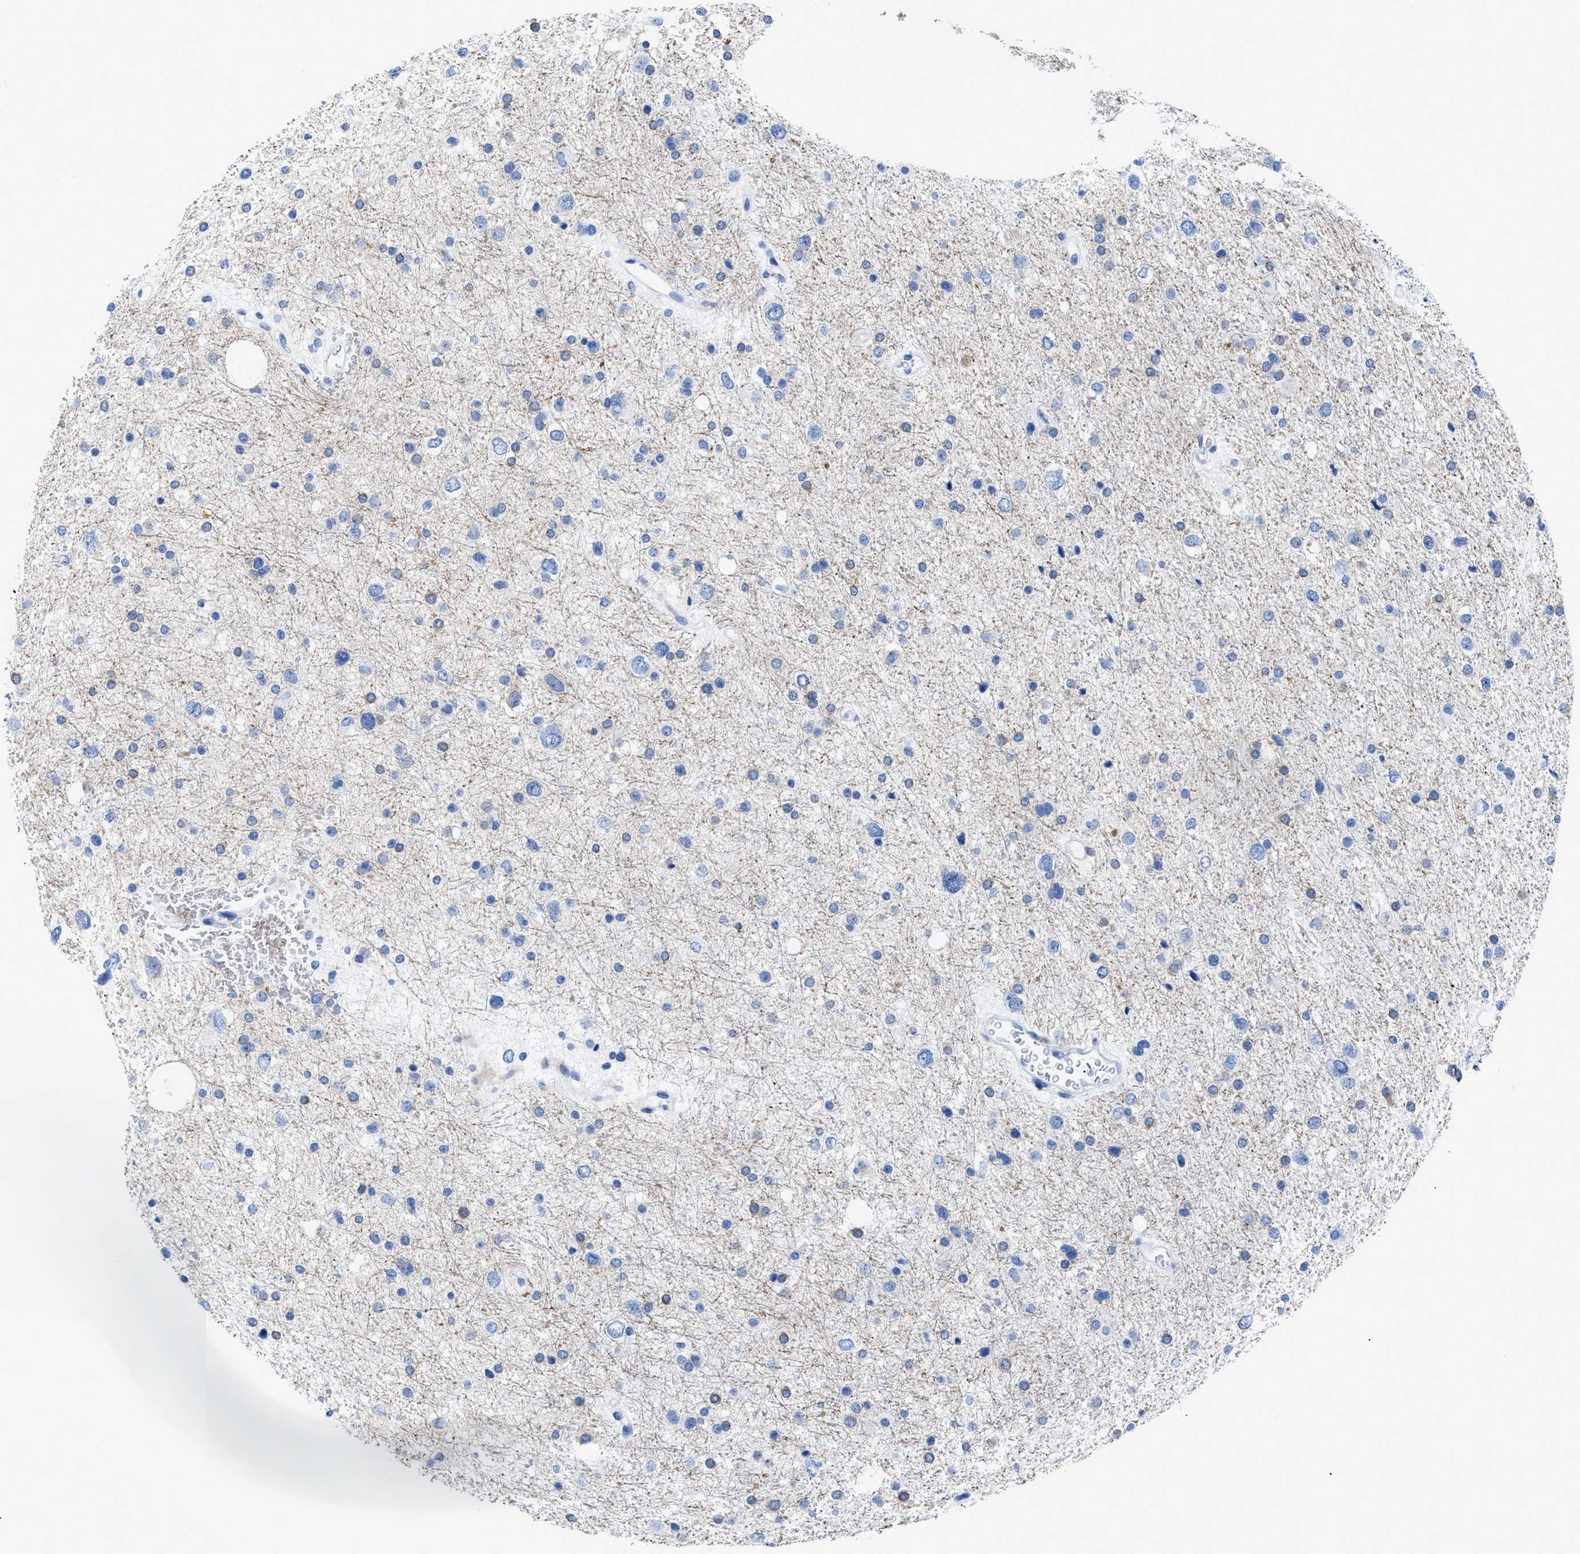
{"staining": {"intensity": "negative", "quantity": "none", "location": "none"}, "tissue": "glioma", "cell_type": "Tumor cells", "image_type": "cancer", "snomed": [{"axis": "morphology", "description": "Glioma, malignant, Low grade"}, {"axis": "topography", "description": "Brain"}], "caption": "Glioma was stained to show a protein in brown. There is no significant positivity in tumor cells.", "gene": "DUSP26", "patient": {"sex": "female", "age": 37}}